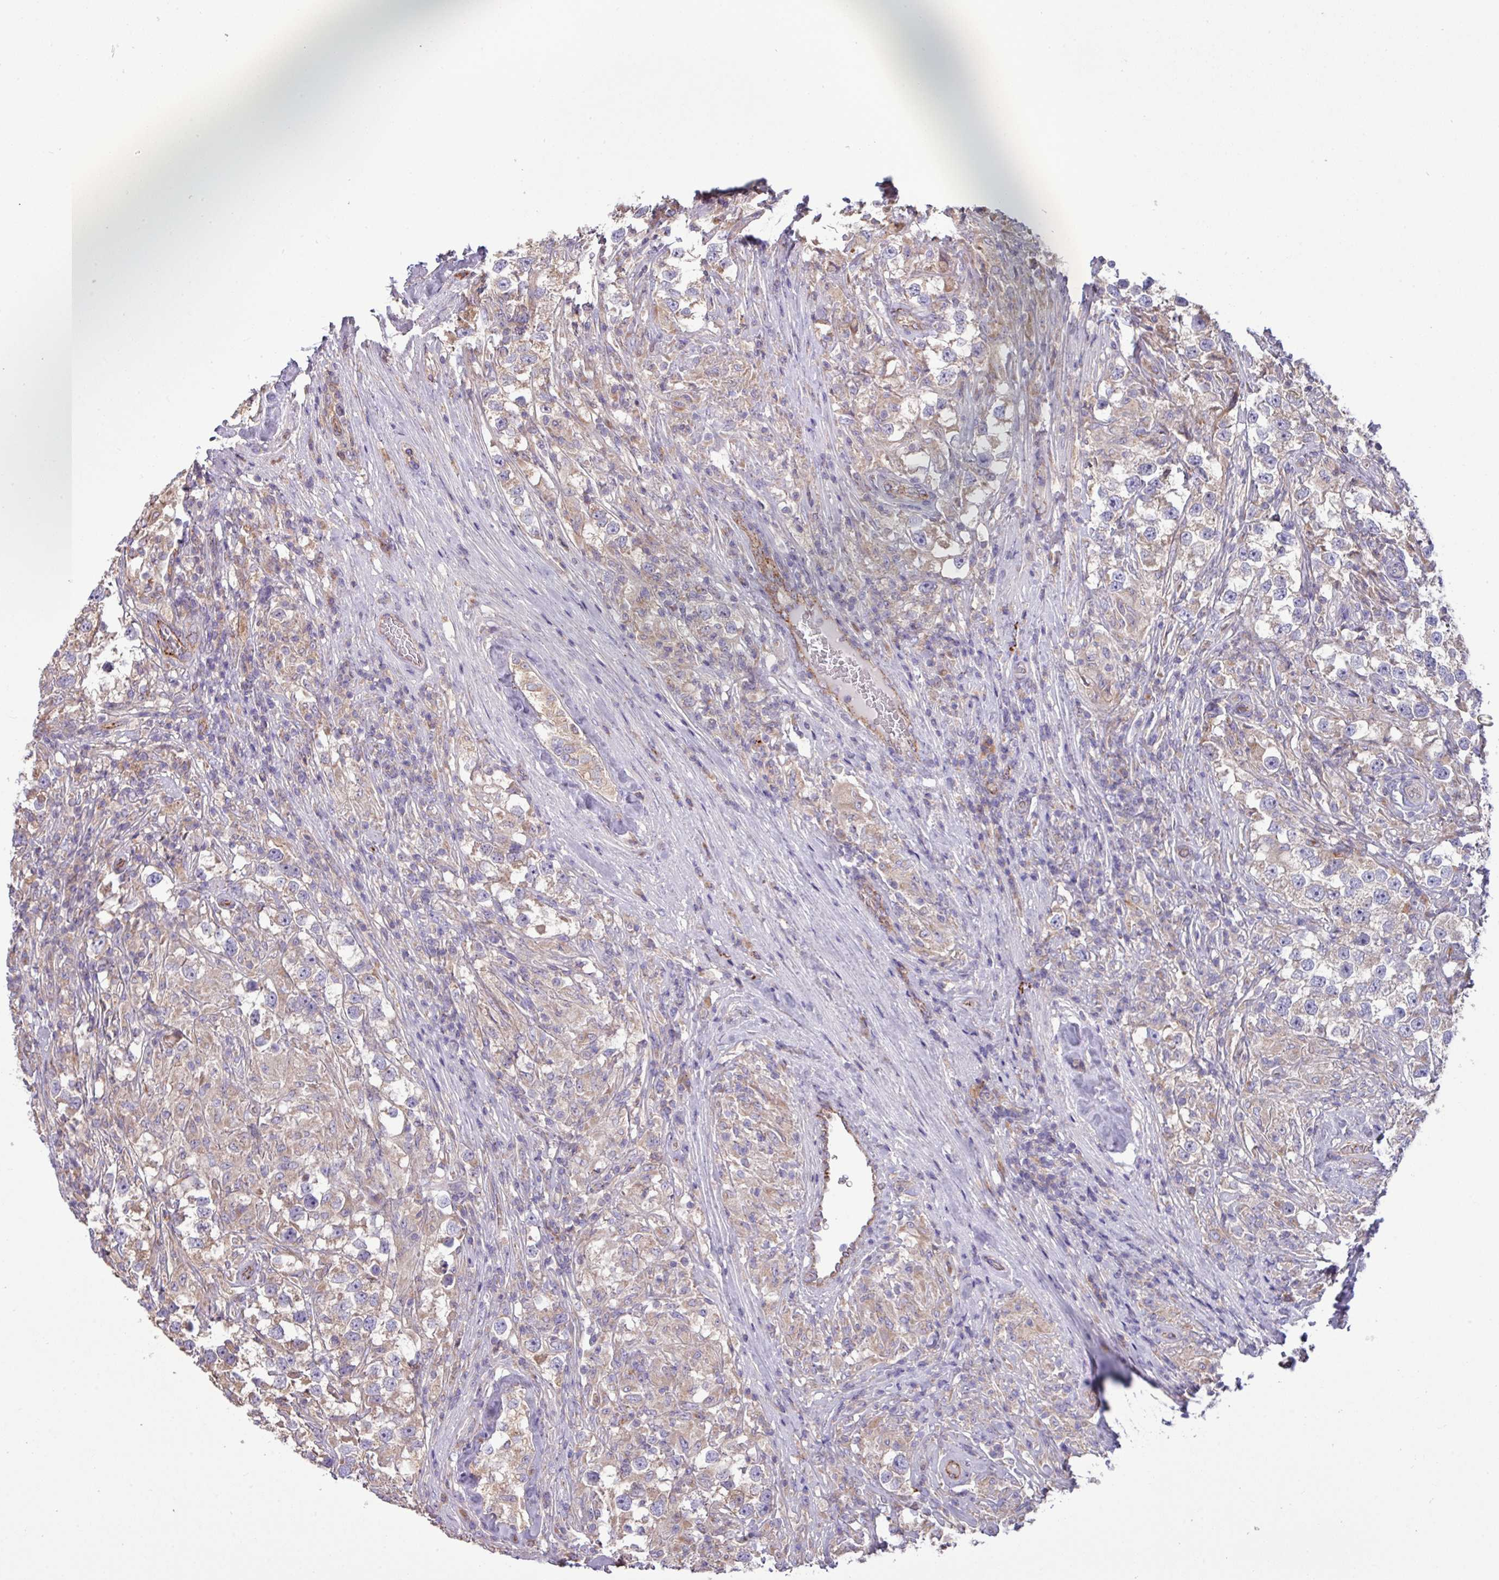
{"staining": {"intensity": "weak", "quantity": "25%-75%", "location": "cytoplasmic/membranous"}, "tissue": "testis cancer", "cell_type": "Tumor cells", "image_type": "cancer", "snomed": [{"axis": "morphology", "description": "Seminoma, NOS"}, {"axis": "topography", "description": "Testis"}], "caption": "Approximately 25%-75% of tumor cells in seminoma (testis) display weak cytoplasmic/membranous protein staining as visualized by brown immunohistochemical staining.", "gene": "PPM1J", "patient": {"sex": "male", "age": 46}}